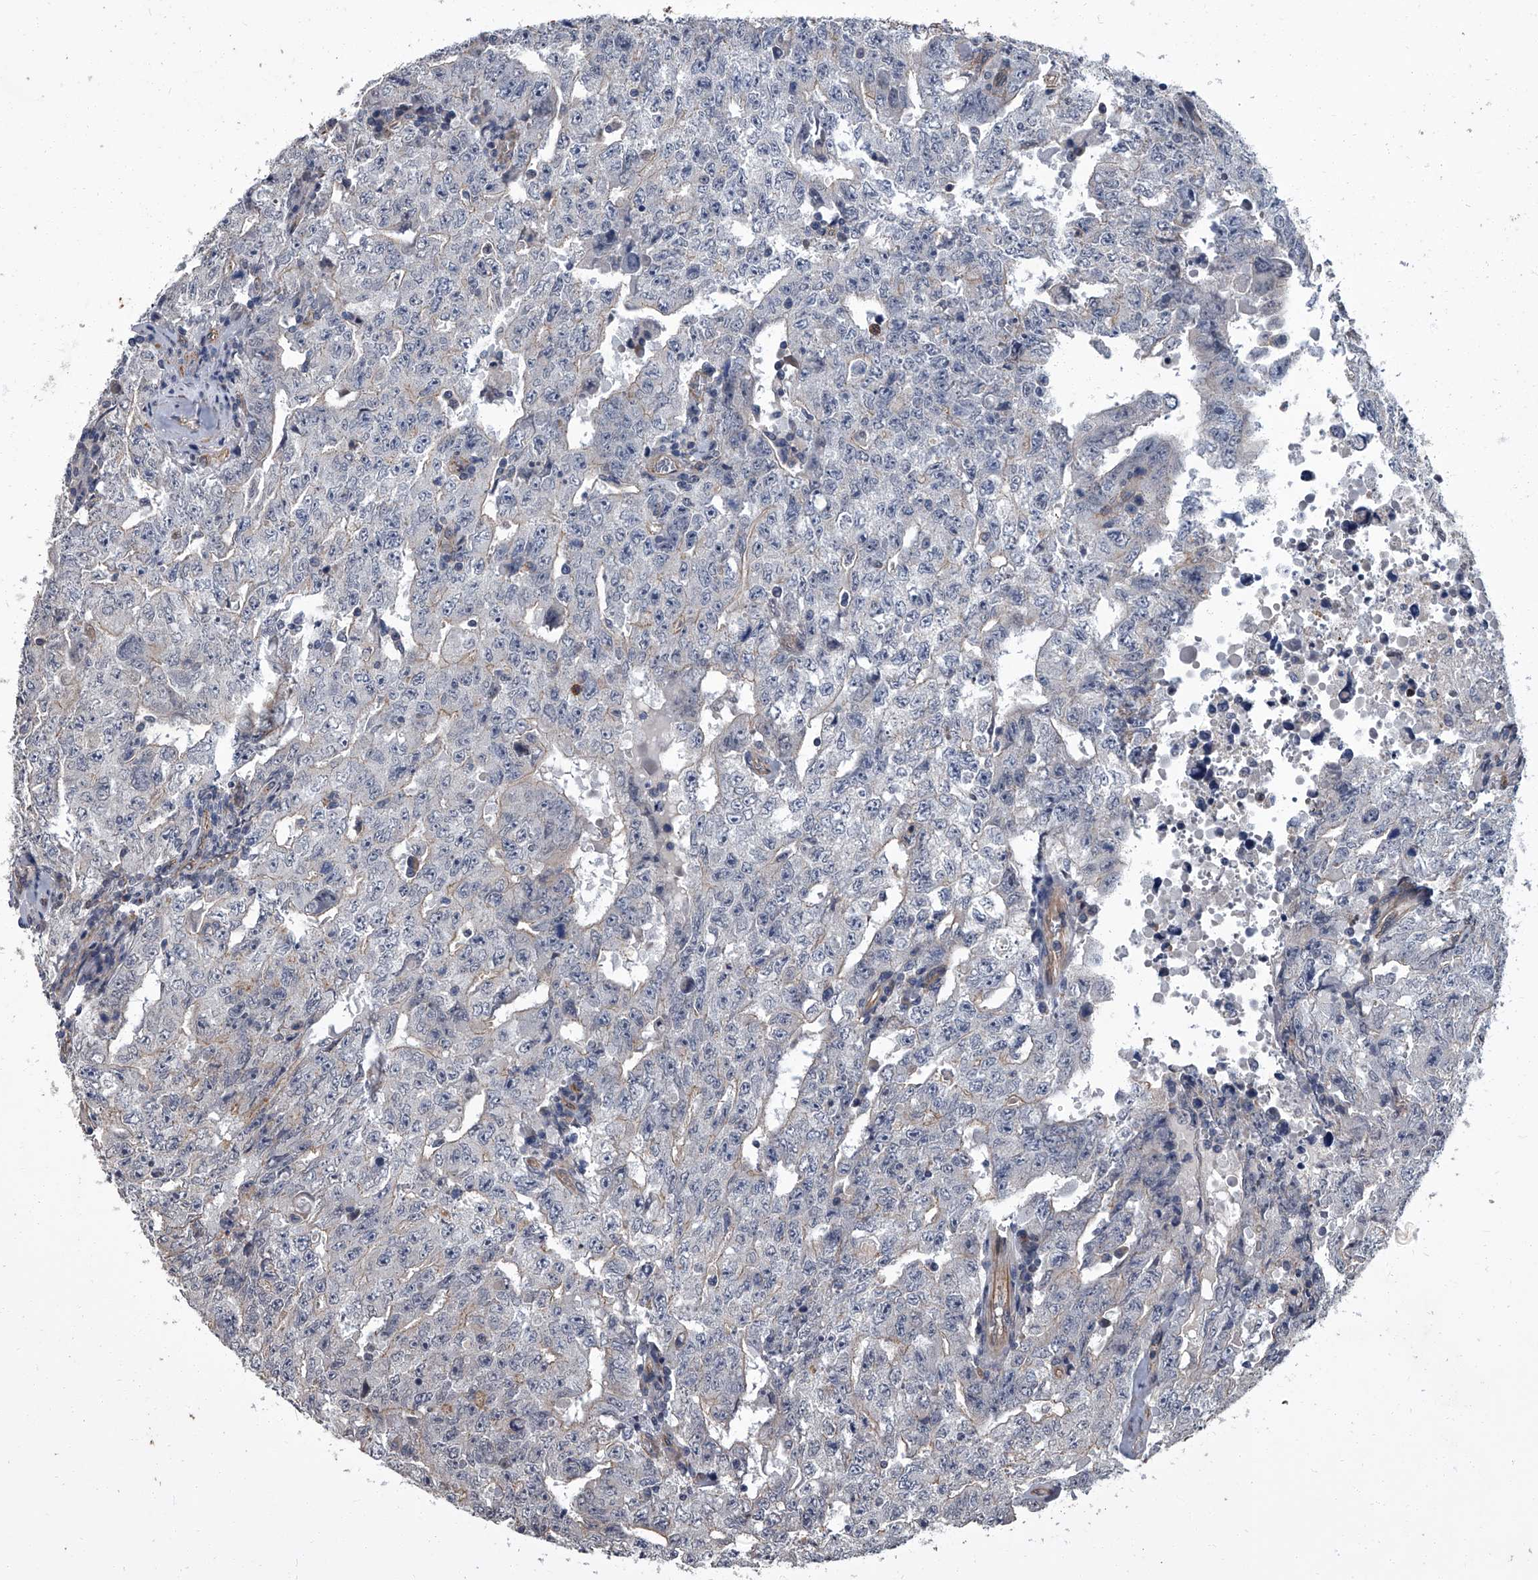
{"staining": {"intensity": "negative", "quantity": "none", "location": "none"}, "tissue": "testis cancer", "cell_type": "Tumor cells", "image_type": "cancer", "snomed": [{"axis": "morphology", "description": "Carcinoma, Embryonal, NOS"}, {"axis": "topography", "description": "Testis"}], "caption": "Image shows no significant protein staining in tumor cells of testis cancer.", "gene": "SIRT4", "patient": {"sex": "male", "age": 26}}